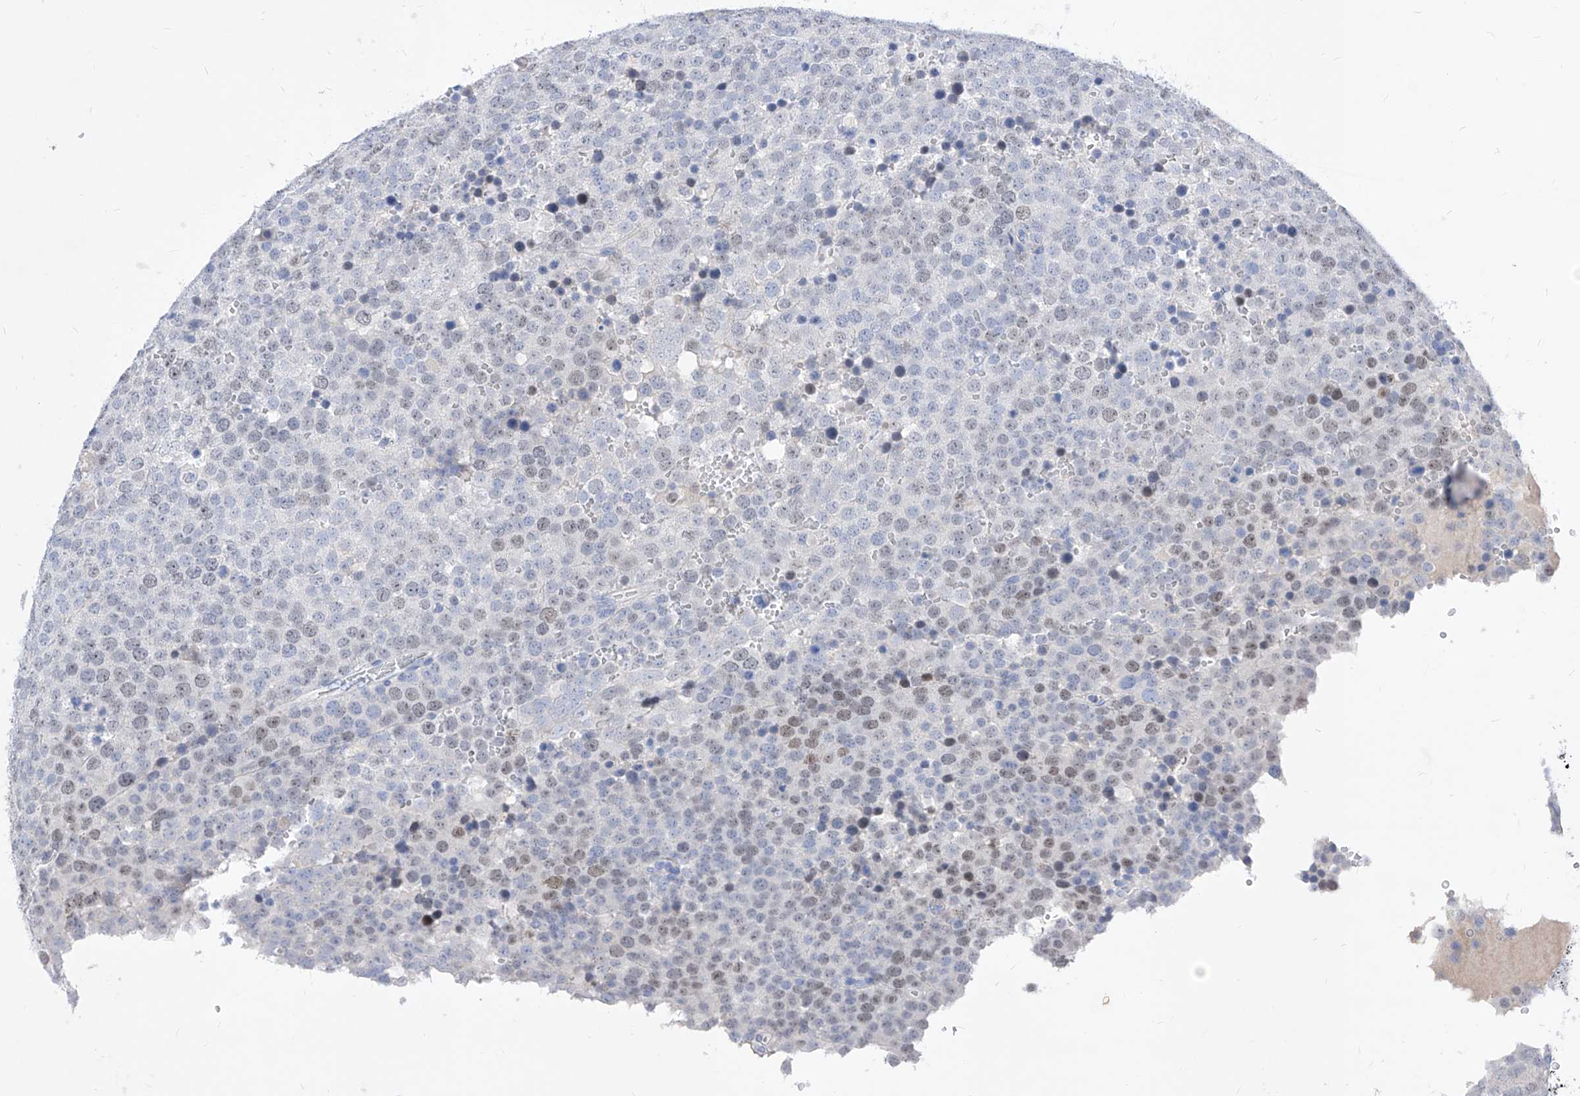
{"staining": {"intensity": "weak", "quantity": "25%-75%", "location": "nuclear"}, "tissue": "testis cancer", "cell_type": "Tumor cells", "image_type": "cancer", "snomed": [{"axis": "morphology", "description": "Seminoma, NOS"}, {"axis": "topography", "description": "Testis"}], "caption": "A histopathology image showing weak nuclear expression in about 25%-75% of tumor cells in seminoma (testis), as visualized by brown immunohistochemical staining.", "gene": "VAX1", "patient": {"sex": "male", "age": 71}}